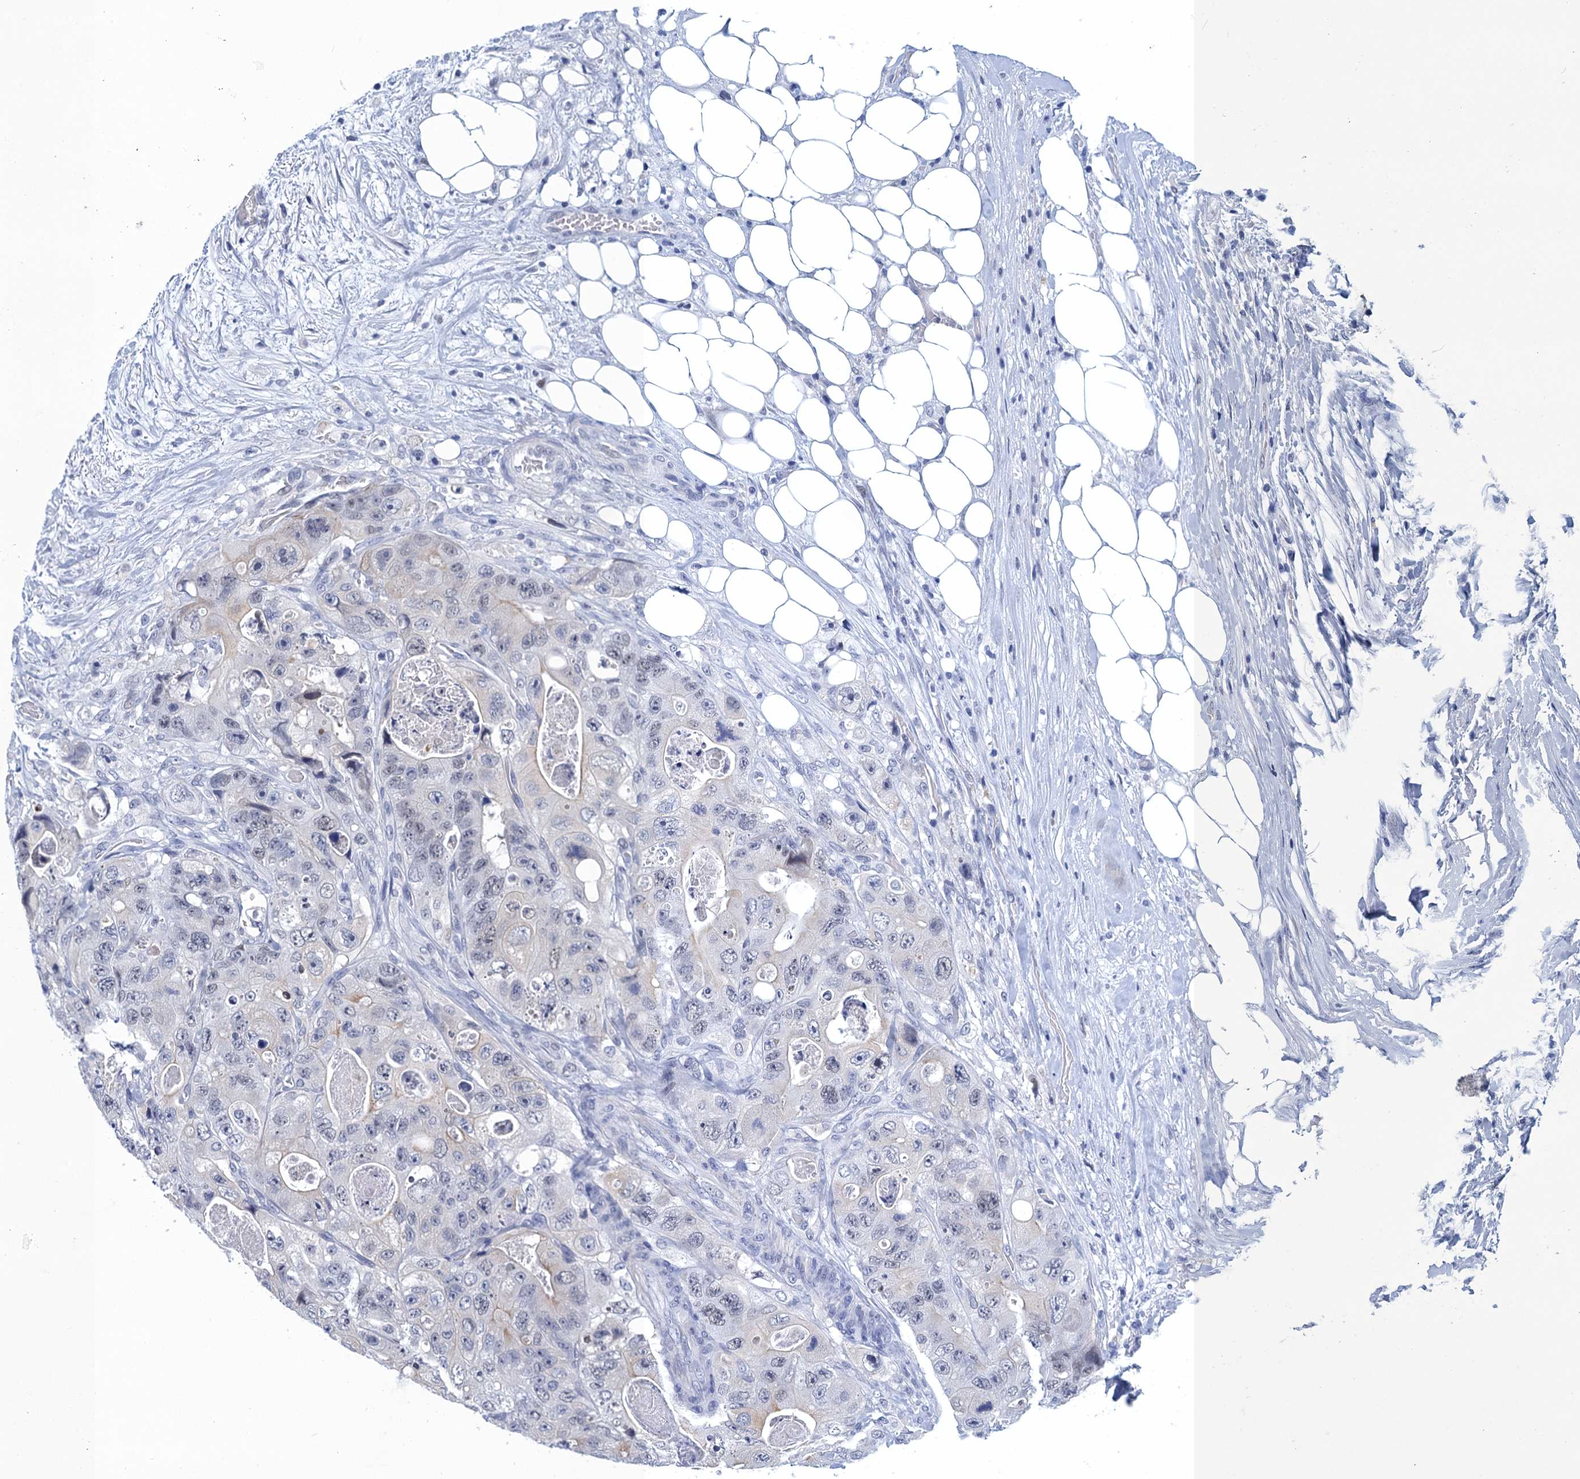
{"staining": {"intensity": "negative", "quantity": "none", "location": "none"}, "tissue": "colorectal cancer", "cell_type": "Tumor cells", "image_type": "cancer", "snomed": [{"axis": "morphology", "description": "Adenocarcinoma, NOS"}, {"axis": "topography", "description": "Colon"}], "caption": "This is a photomicrograph of immunohistochemistry staining of adenocarcinoma (colorectal), which shows no expression in tumor cells. Brightfield microscopy of immunohistochemistry stained with DAB (3,3'-diaminobenzidine) (brown) and hematoxylin (blue), captured at high magnification.", "gene": "GINS3", "patient": {"sex": "female", "age": 46}}